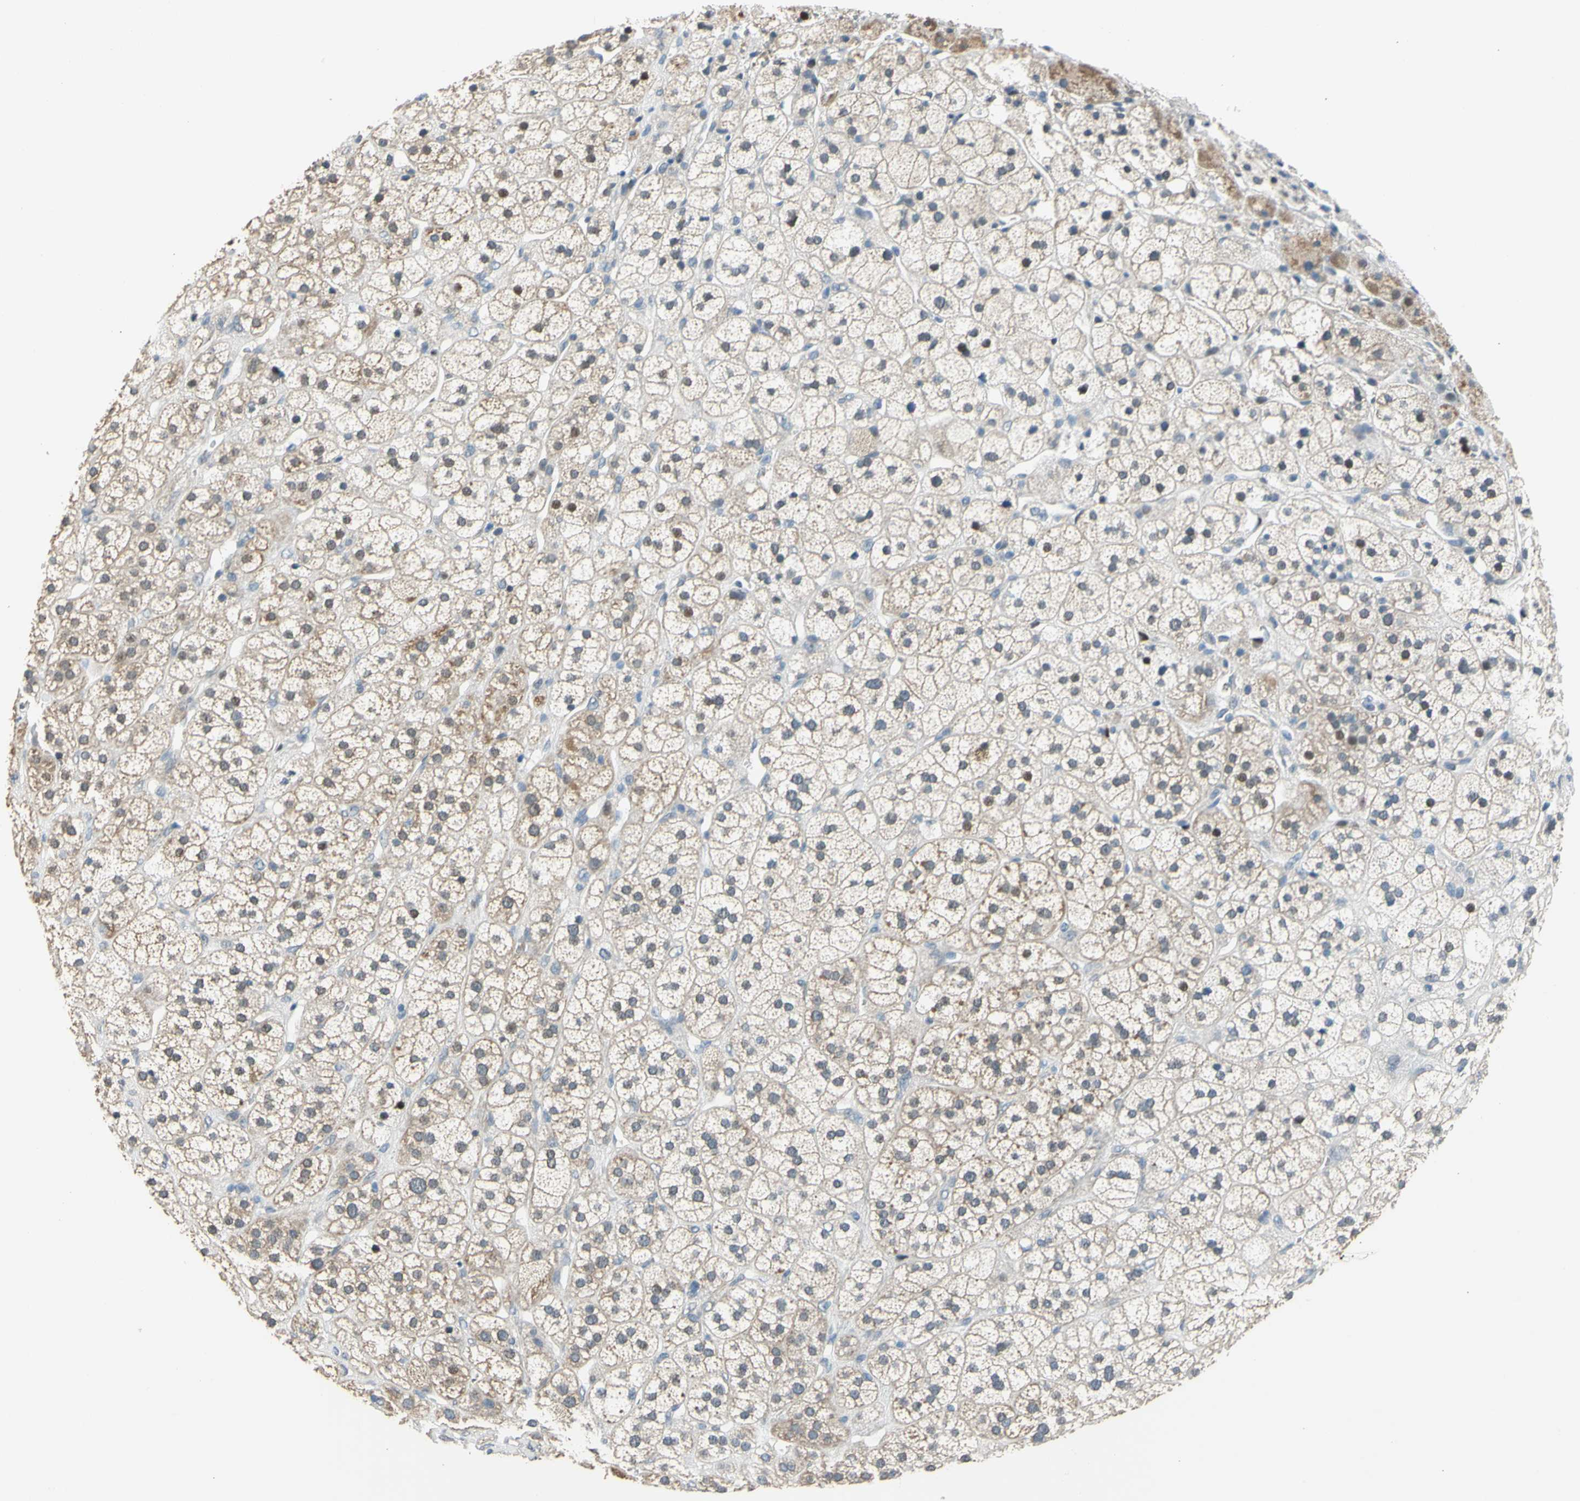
{"staining": {"intensity": "strong", "quantity": "<25%", "location": "cytoplasmic/membranous,nuclear"}, "tissue": "adrenal gland", "cell_type": "Glandular cells", "image_type": "normal", "snomed": [{"axis": "morphology", "description": "Normal tissue, NOS"}, {"axis": "topography", "description": "Adrenal gland"}], "caption": "This micrograph reveals normal adrenal gland stained with immunohistochemistry to label a protein in brown. The cytoplasmic/membranous,nuclear of glandular cells show strong positivity for the protein. Nuclei are counter-stained blue.", "gene": "ZNF184", "patient": {"sex": "male", "age": 56}}